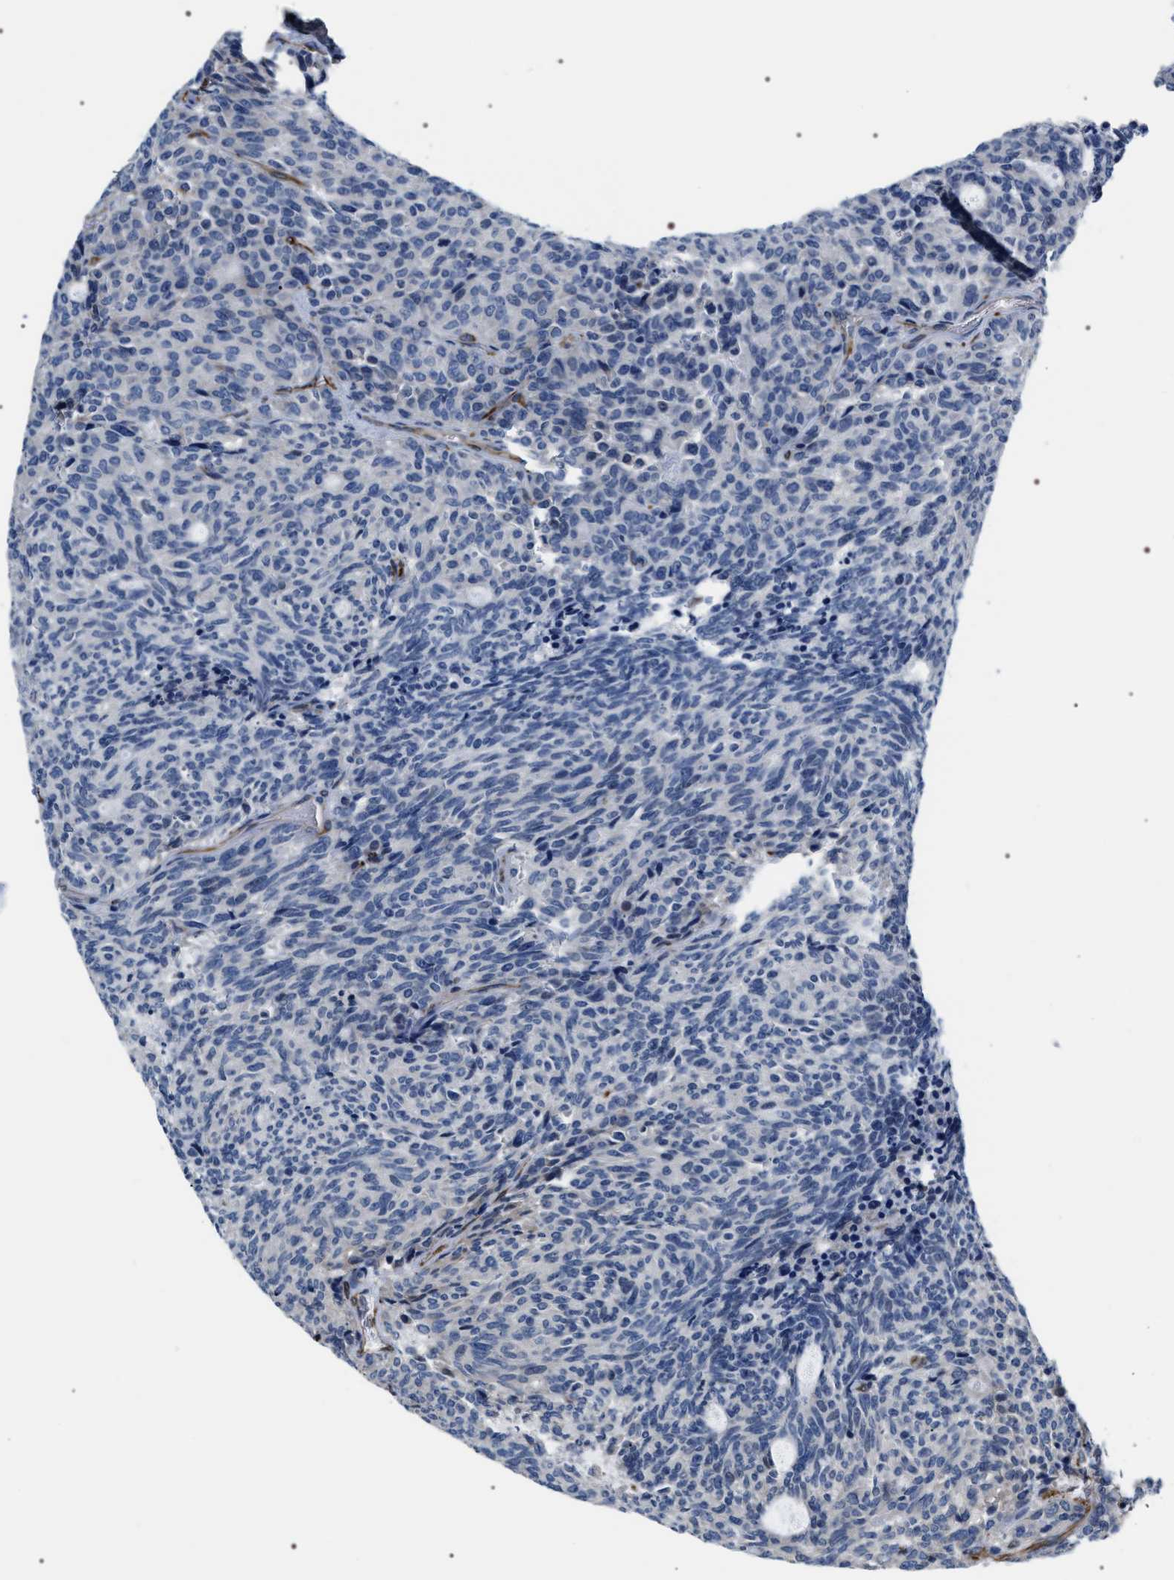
{"staining": {"intensity": "negative", "quantity": "none", "location": "none"}, "tissue": "carcinoid", "cell_type": "Tumor cells", "image_type": "cancer", "snomed": [{"axis": "morphology", "description": "Carcinoid, malignant, NOS"}, {"axis": "topography", "description": "Pancreas"}], "caption": "An immunohistochemistry (IHC) micrograph of carcinoid (malignant) is shown. There is no staining in tumor cells of carcinoid (malignant).", "gene": "PKD1L1", "patient": {"sex": "female", "age": 54}}